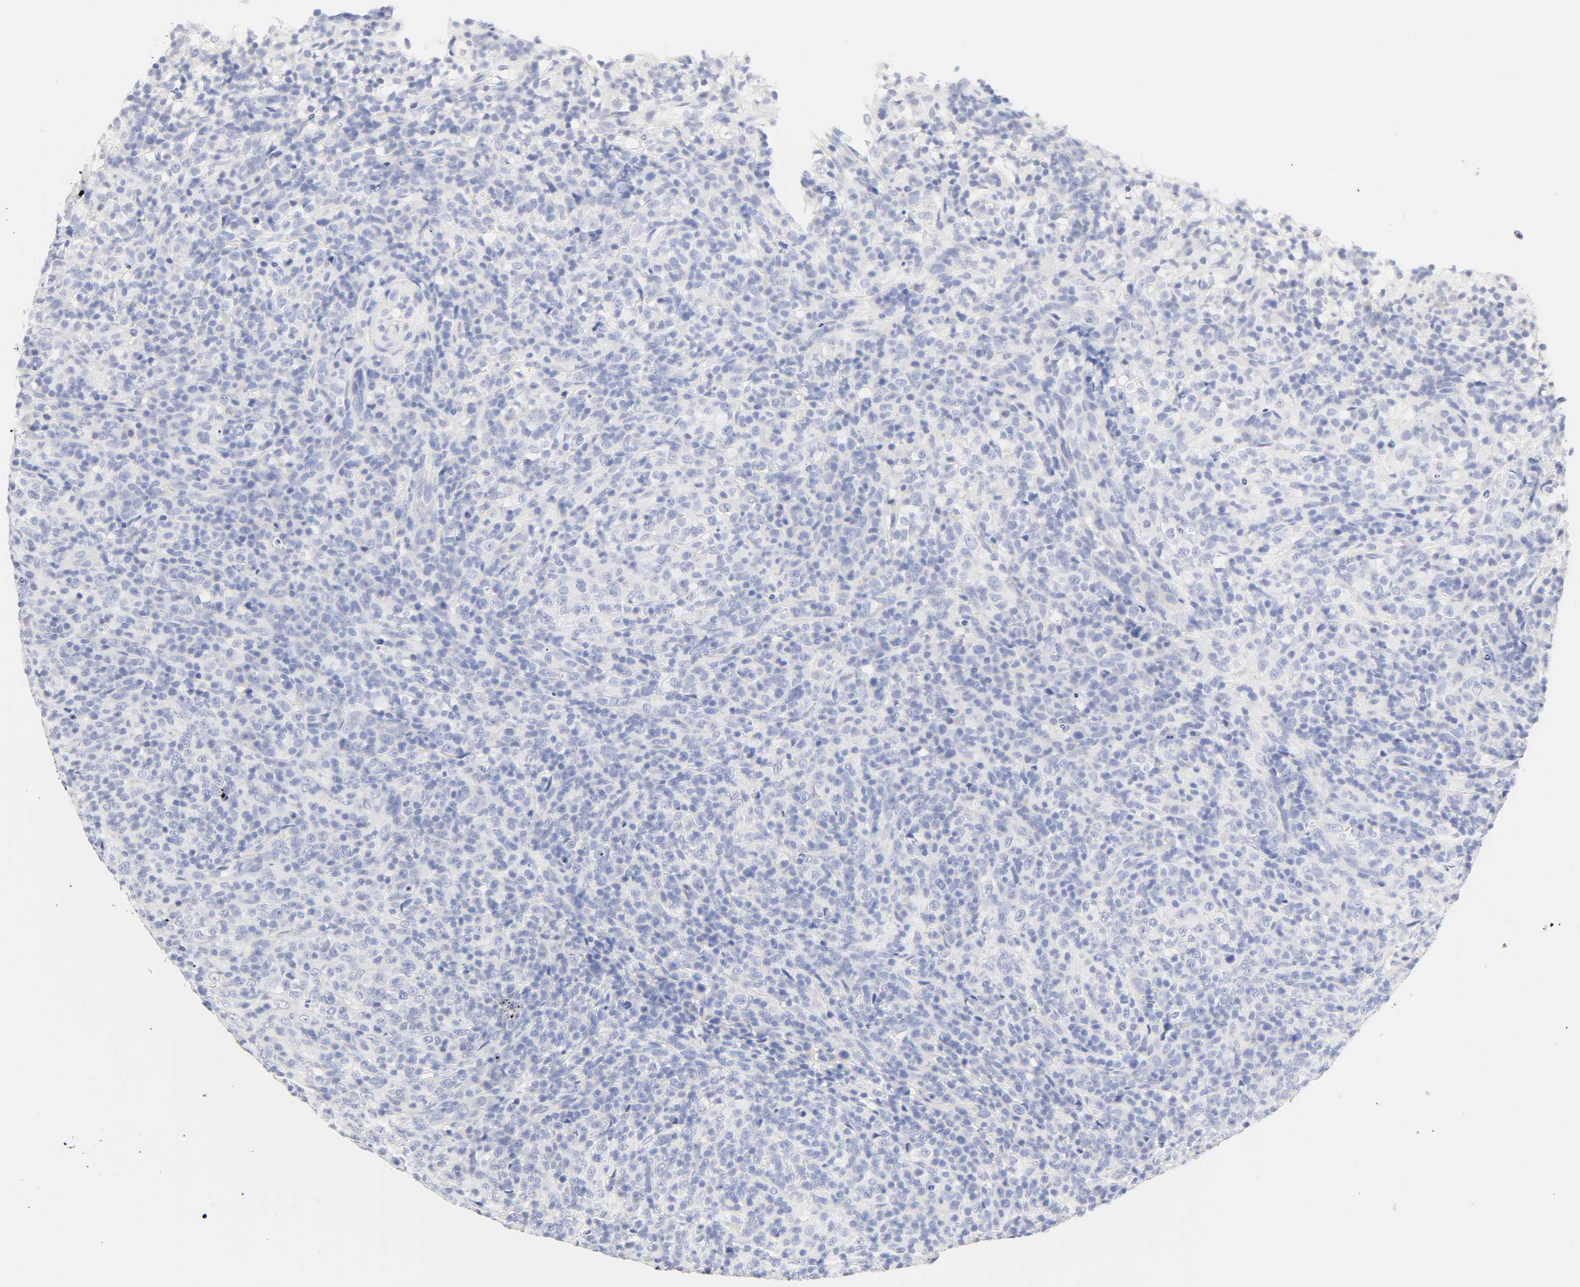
{"staining": {"intensity": "negative", "quantity": "none", "location": "none"}, "tissue": "lymphoma", "cell_type": "Tumor cells", "image_type": "cancer", "snomed": [{"axis": "morphology", "description": "Malignant lymphoma, non-Hodgkin's type, High grade"}, {"axis": "topography", "description": "Lymph node"}], "caption": "A photomicrograph of malignant lymphoma, non-Hodgkin's type (high-grade) stained for a protein demonstrates no brown staining in tumor cells. (DAB immunohistochemistry (IHC) with hematoxylin counter stain).", "gene": "SLCO1B3", "patient": {"sex": "female", "age": 76}}